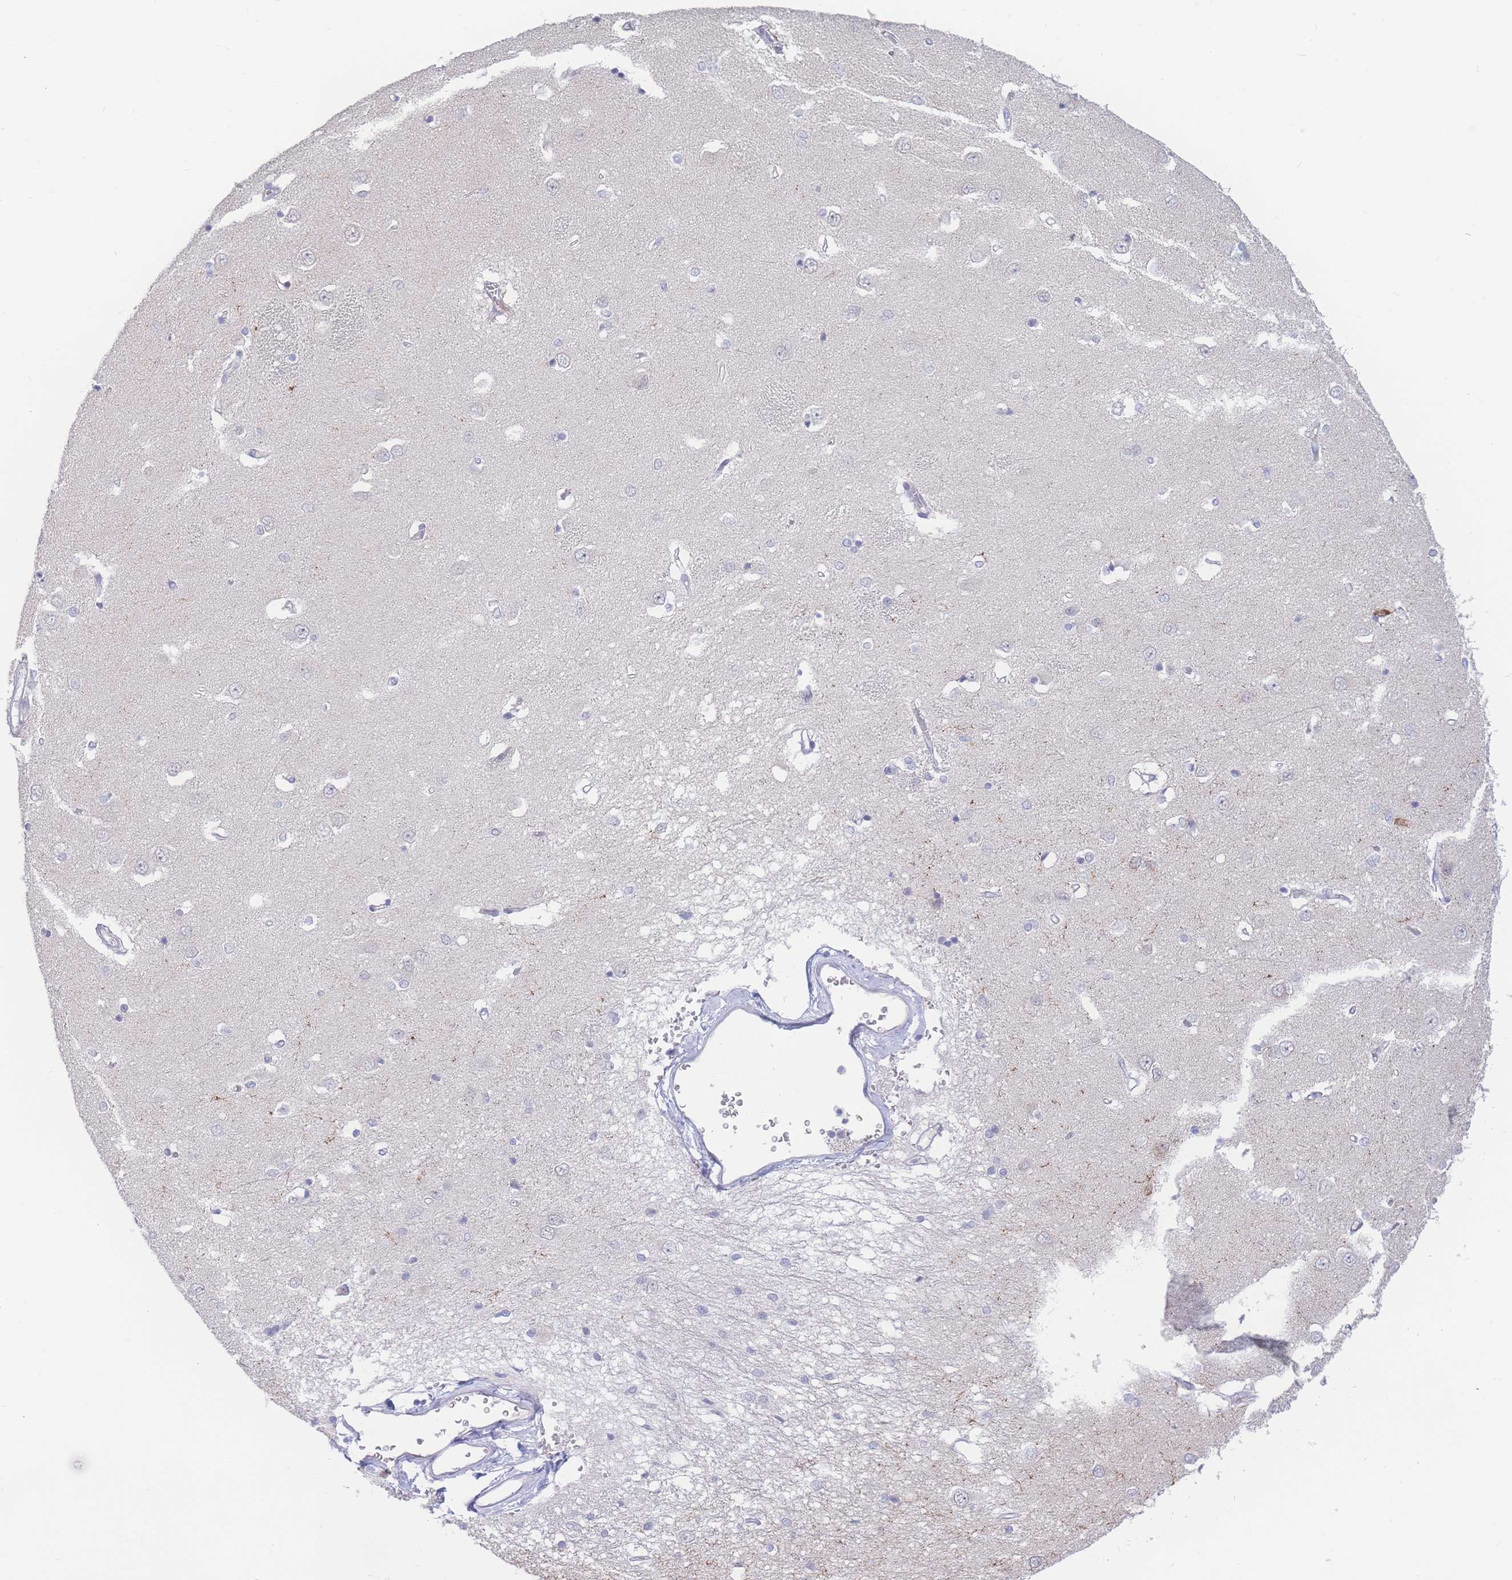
{"staining": {"intensity": "negative", "quantity": "none", "location": "none"}, "tissue": "caudate", "cell_type": "Glial cells", "image_type": "normal", "snomed": [{"axis": "morphology", "description": "Normal tissue, NOS"}, {"axis": "topography", "description": "Lateral ventricle wall"}], "caption": "A micrograph of caudate stained for a protein displays no brown staining in glial cells. The staining was performed using DAB to visualize the protein expression in brown, while the nuclei were stained in blue with hematoxylin (Magnification: 20x).", "gene": "PRSS22", "patient": {"sex": "male", "age": 37}}